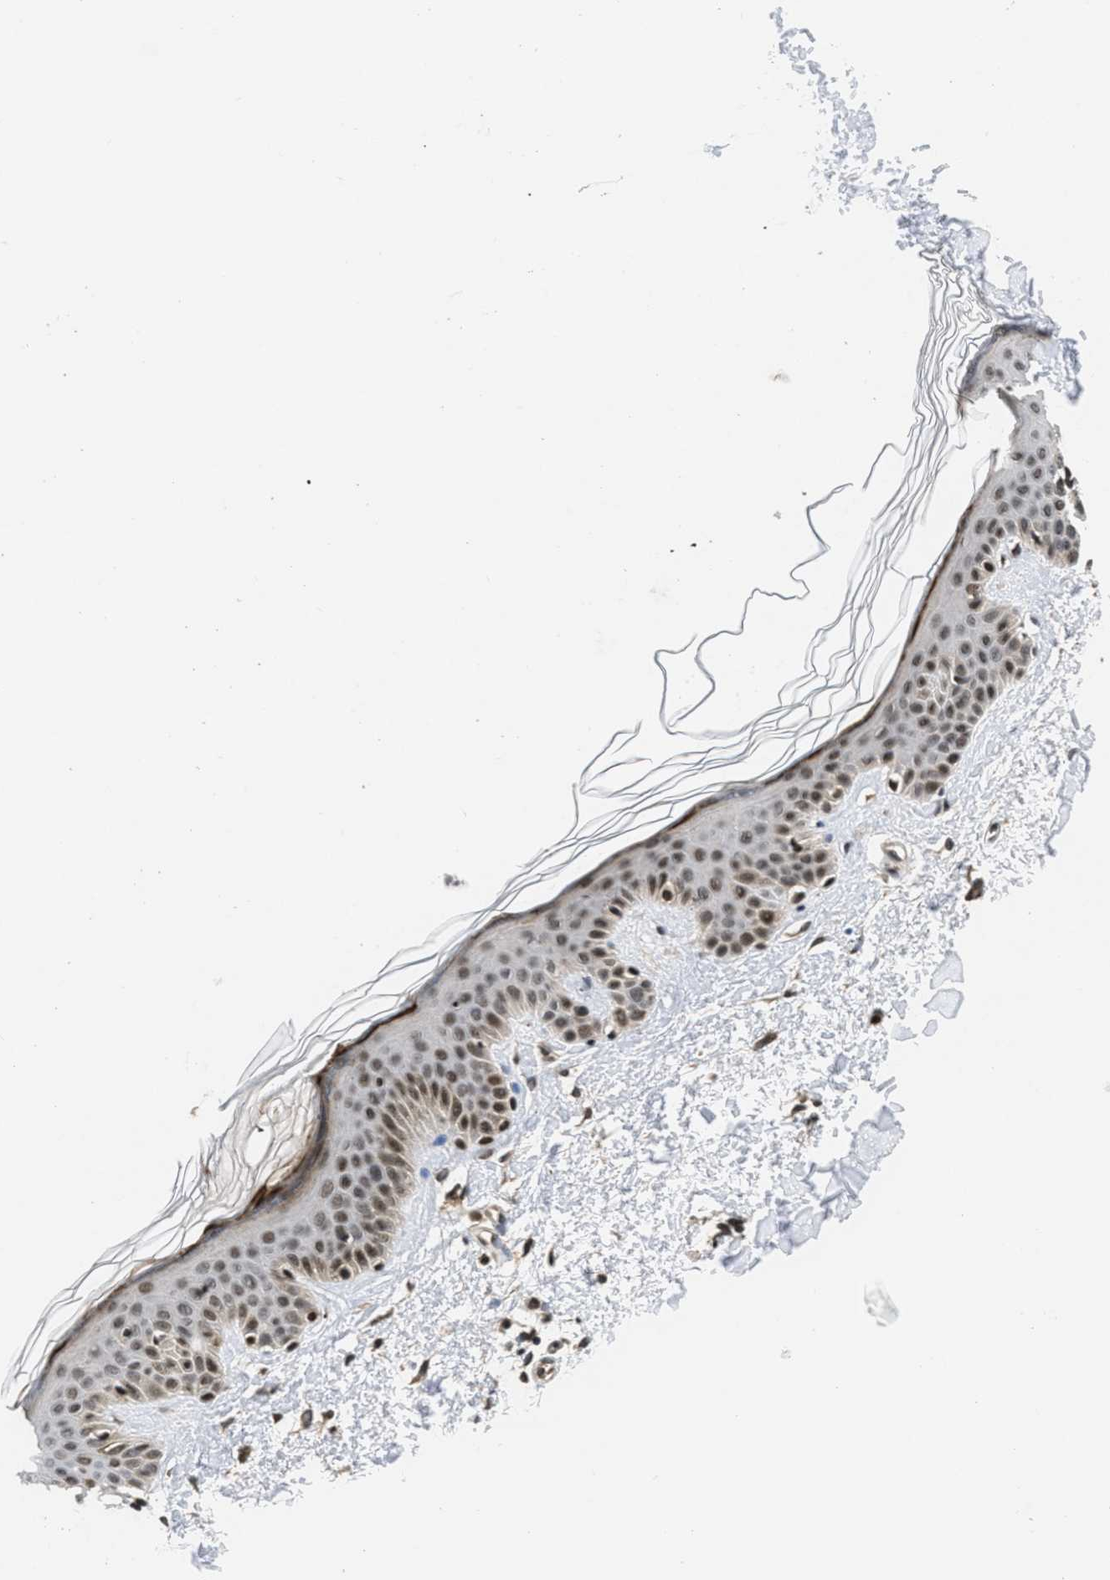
{"staining": {"intensity": "moderate", "quantity": ">75%", "location": "cytoplasmic/membranous,nuclear"}, "tissue": "skin", "cell_type": "Fibroblasts", "image_type": "normal", "snomed": [{"axis": "morphology", "description": "Normal tissue, NOS"}, {"axis": "topography", "description": "Skin"}], "caption": "A micrograph of skin stained for a protein demonstrates moderate cytoplasmic/membranous,nuclear brown staining in fibroblasts. The staining was performed using DAB (3,3'-diaminobenzidine), with brown indicating positive protein expression. Nuclei are stained blue with hematoxylin.", "gene": "CUL4B", "patient": {"sex": "male", "age": 67}}